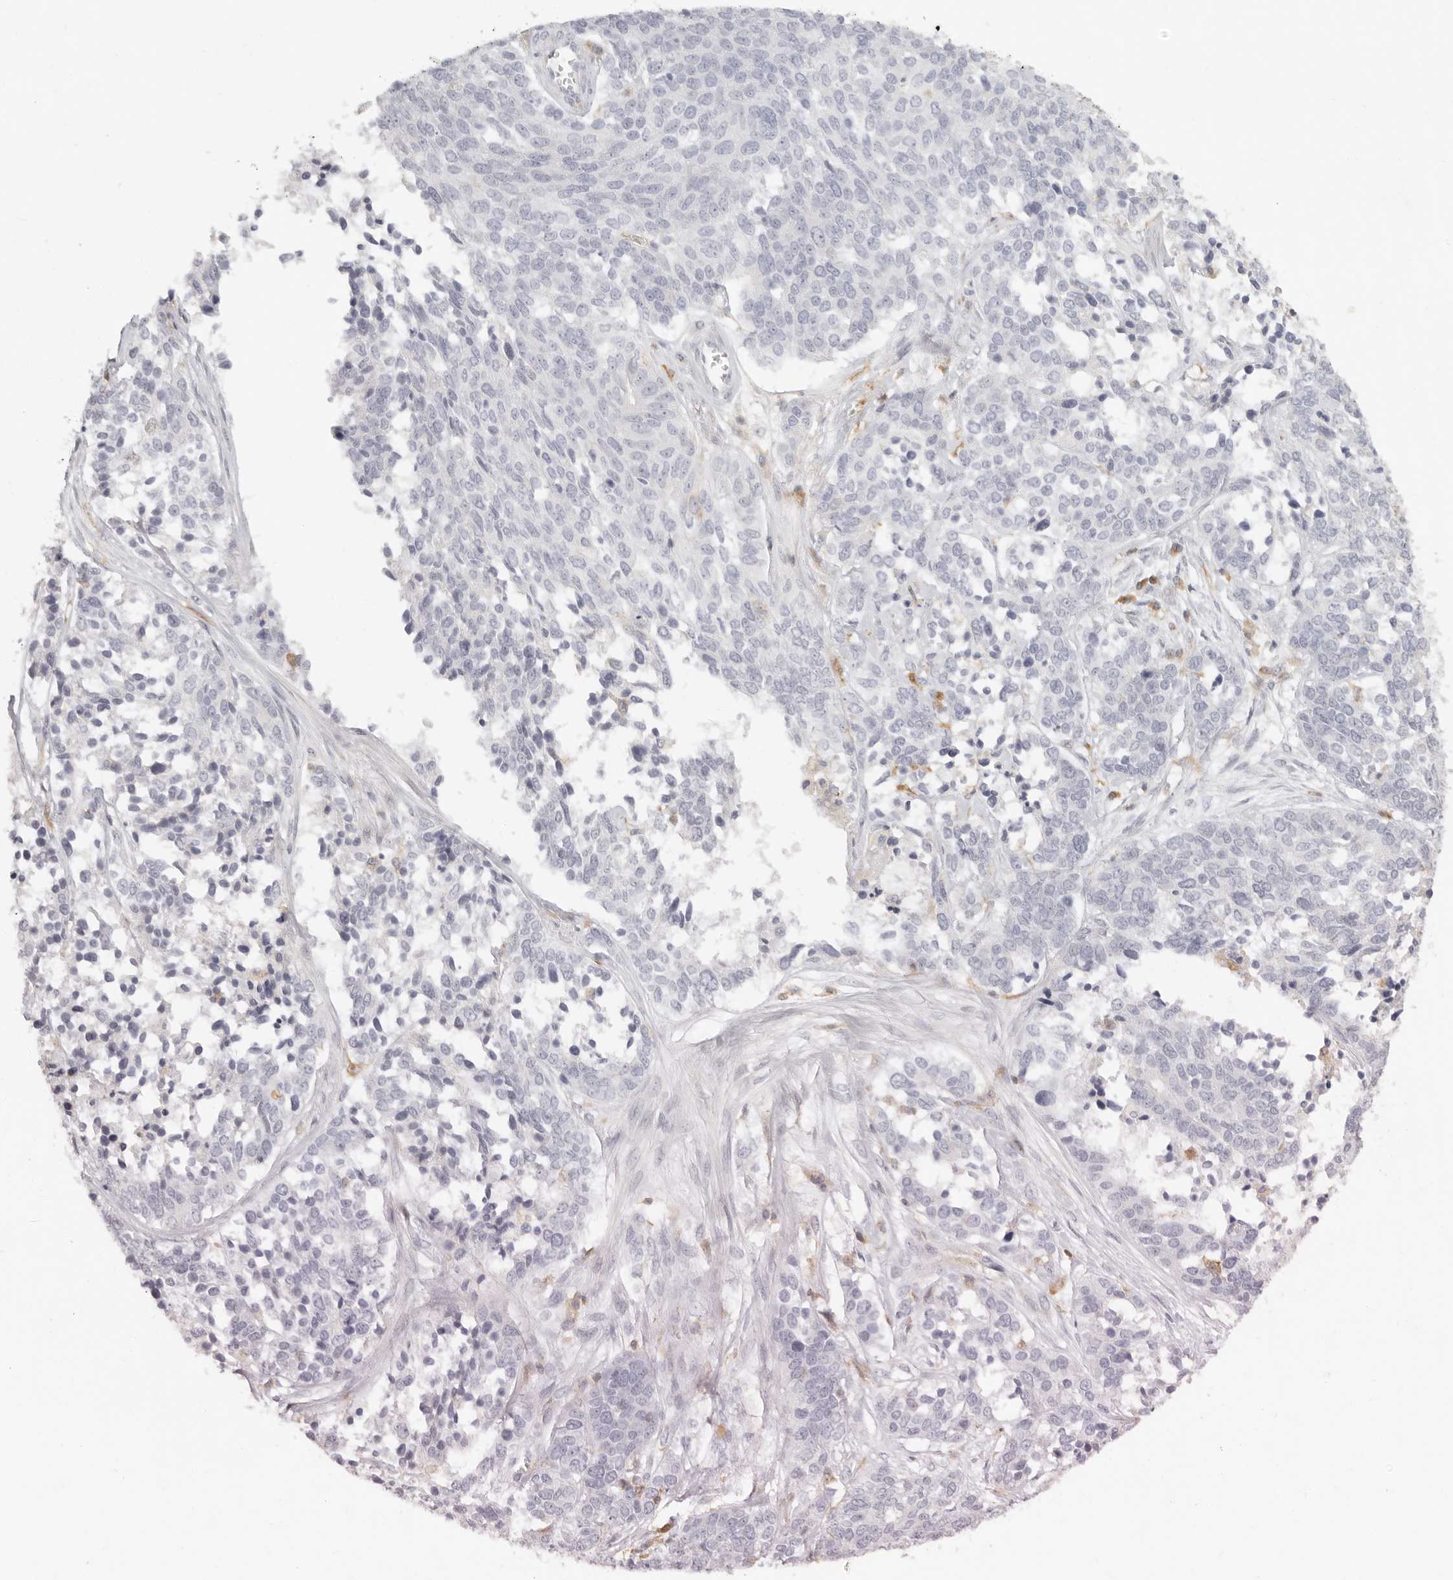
{"staining": {"intensity": "negative", "quantity": "none", "location": "none"}, "tissue": "ovarian cancer", "cell_type": "Tumor cells", "image_type": "cancer", "snomed": [{"axis": "morphology", "description": "Cystadenocarcinoma, serous, NOS"}, {"axis": "topography", "description": "Ovary"}], "caption": "A high-resolution histopathology image shows immunohistochemistry (IHC) staining of ovarian serous cystadenocarcinoma, which shows no significant staining in tumor cells.", "gene": "NIBAN1", "patient": {"sex": "female", "age": 44}}